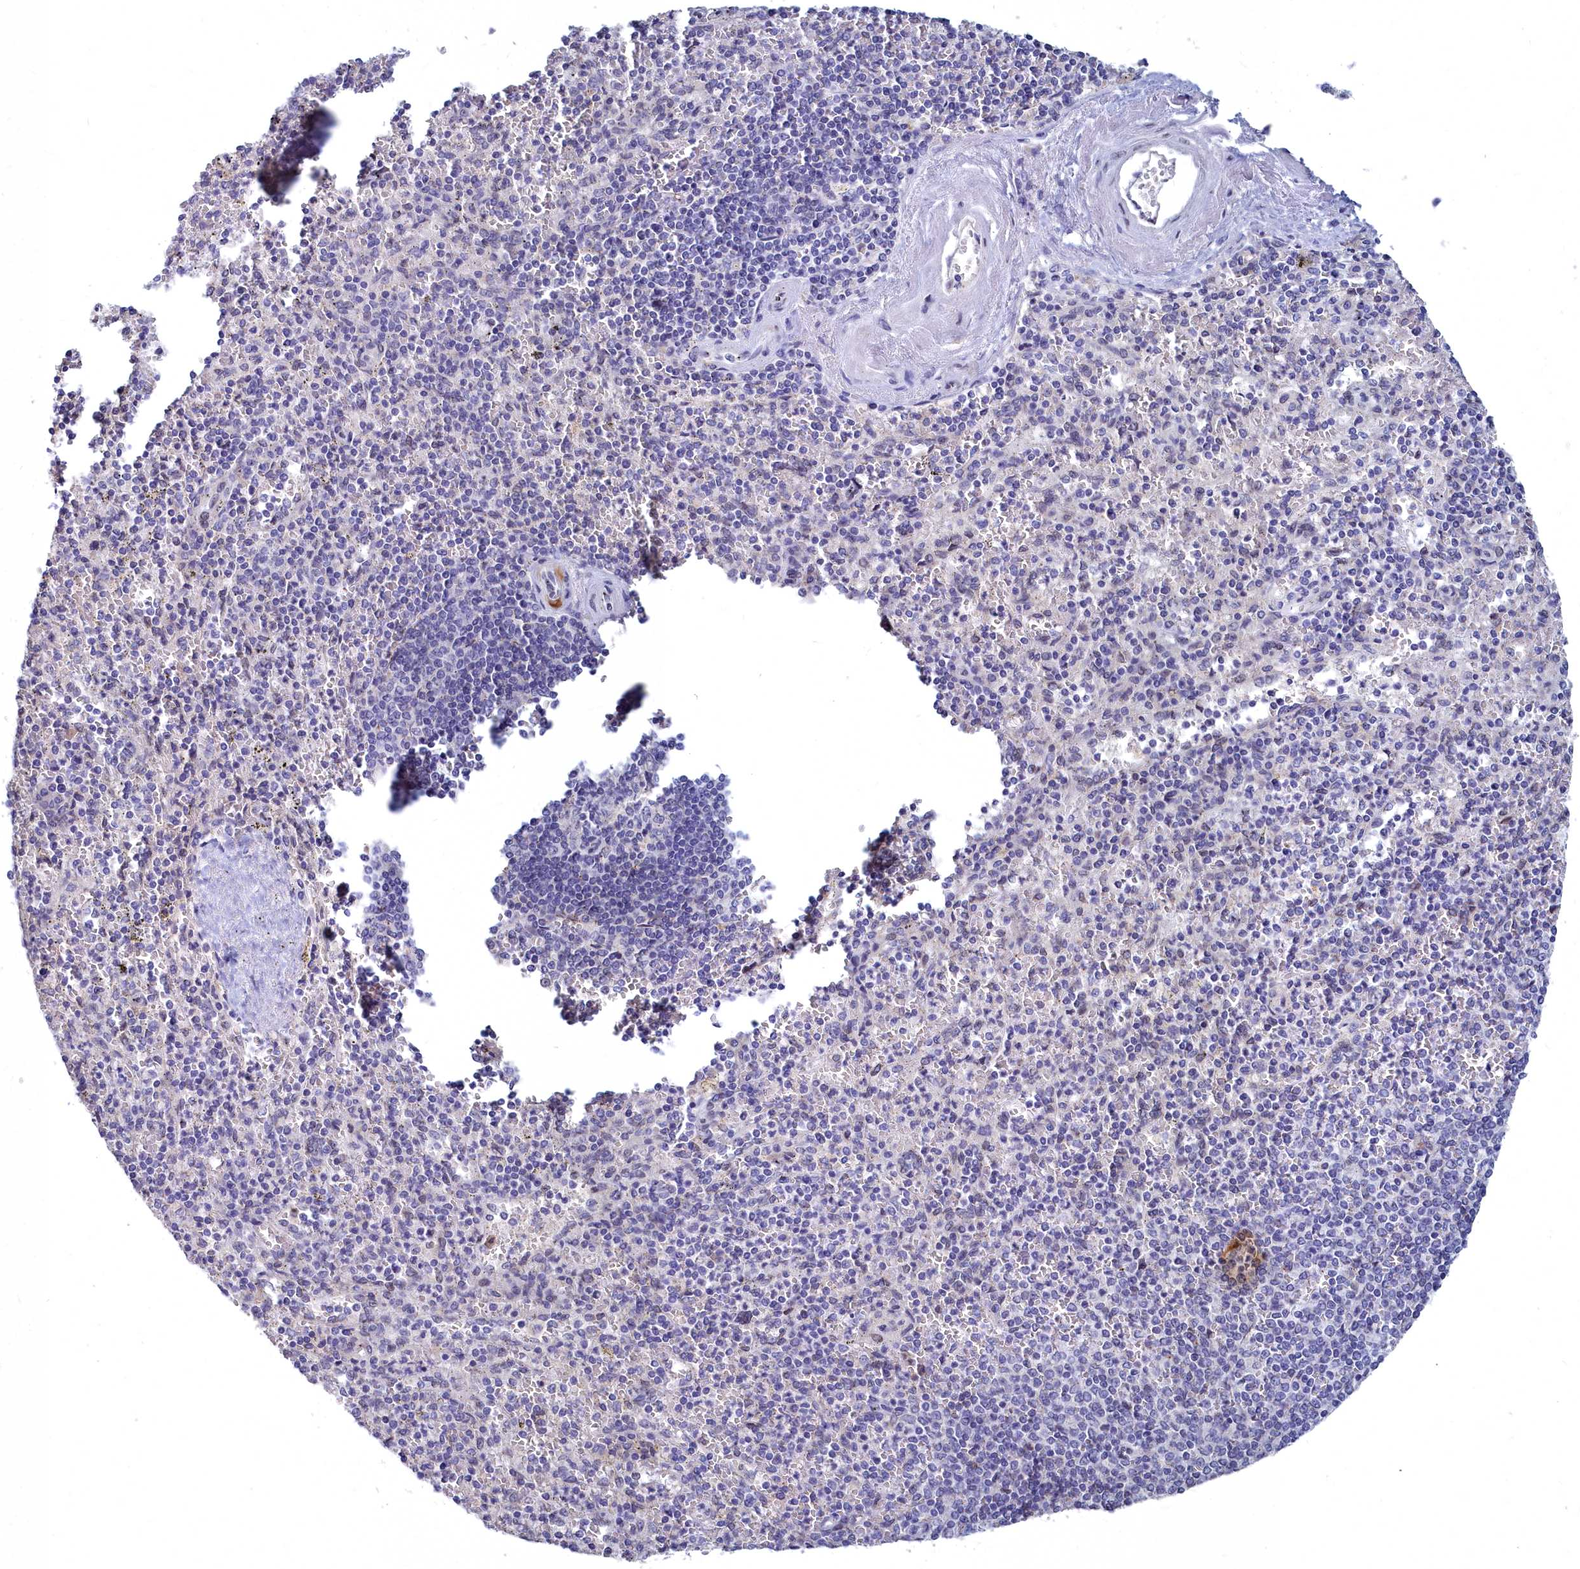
{"staining": {"intensity": "negative", "quantity": "none", "location": "none"}, "tissue": "spleen", "cell_type": "Cells in red pulp", "image_type": "normal", "snomed": [{"axis": "morphology", "description": "Normal tissue, NOS"}, {"axis": "morphology", "description": "Degeneration, NOS"}, {"axis": "topography", "description": "Spleen"}], "caption": "The immunohistochemistry histopathology image has no significant staining in cells in red pulp of spleen. Brightfield microscopy of immunohistochemistry (IHC) stained with DAB (3,3'-diaminobenzidine) (brown) and hematoxylin (blue), captured at high magnification.", "gene": "NOXA1", "patient": {"sex": "male", "age": 56}}